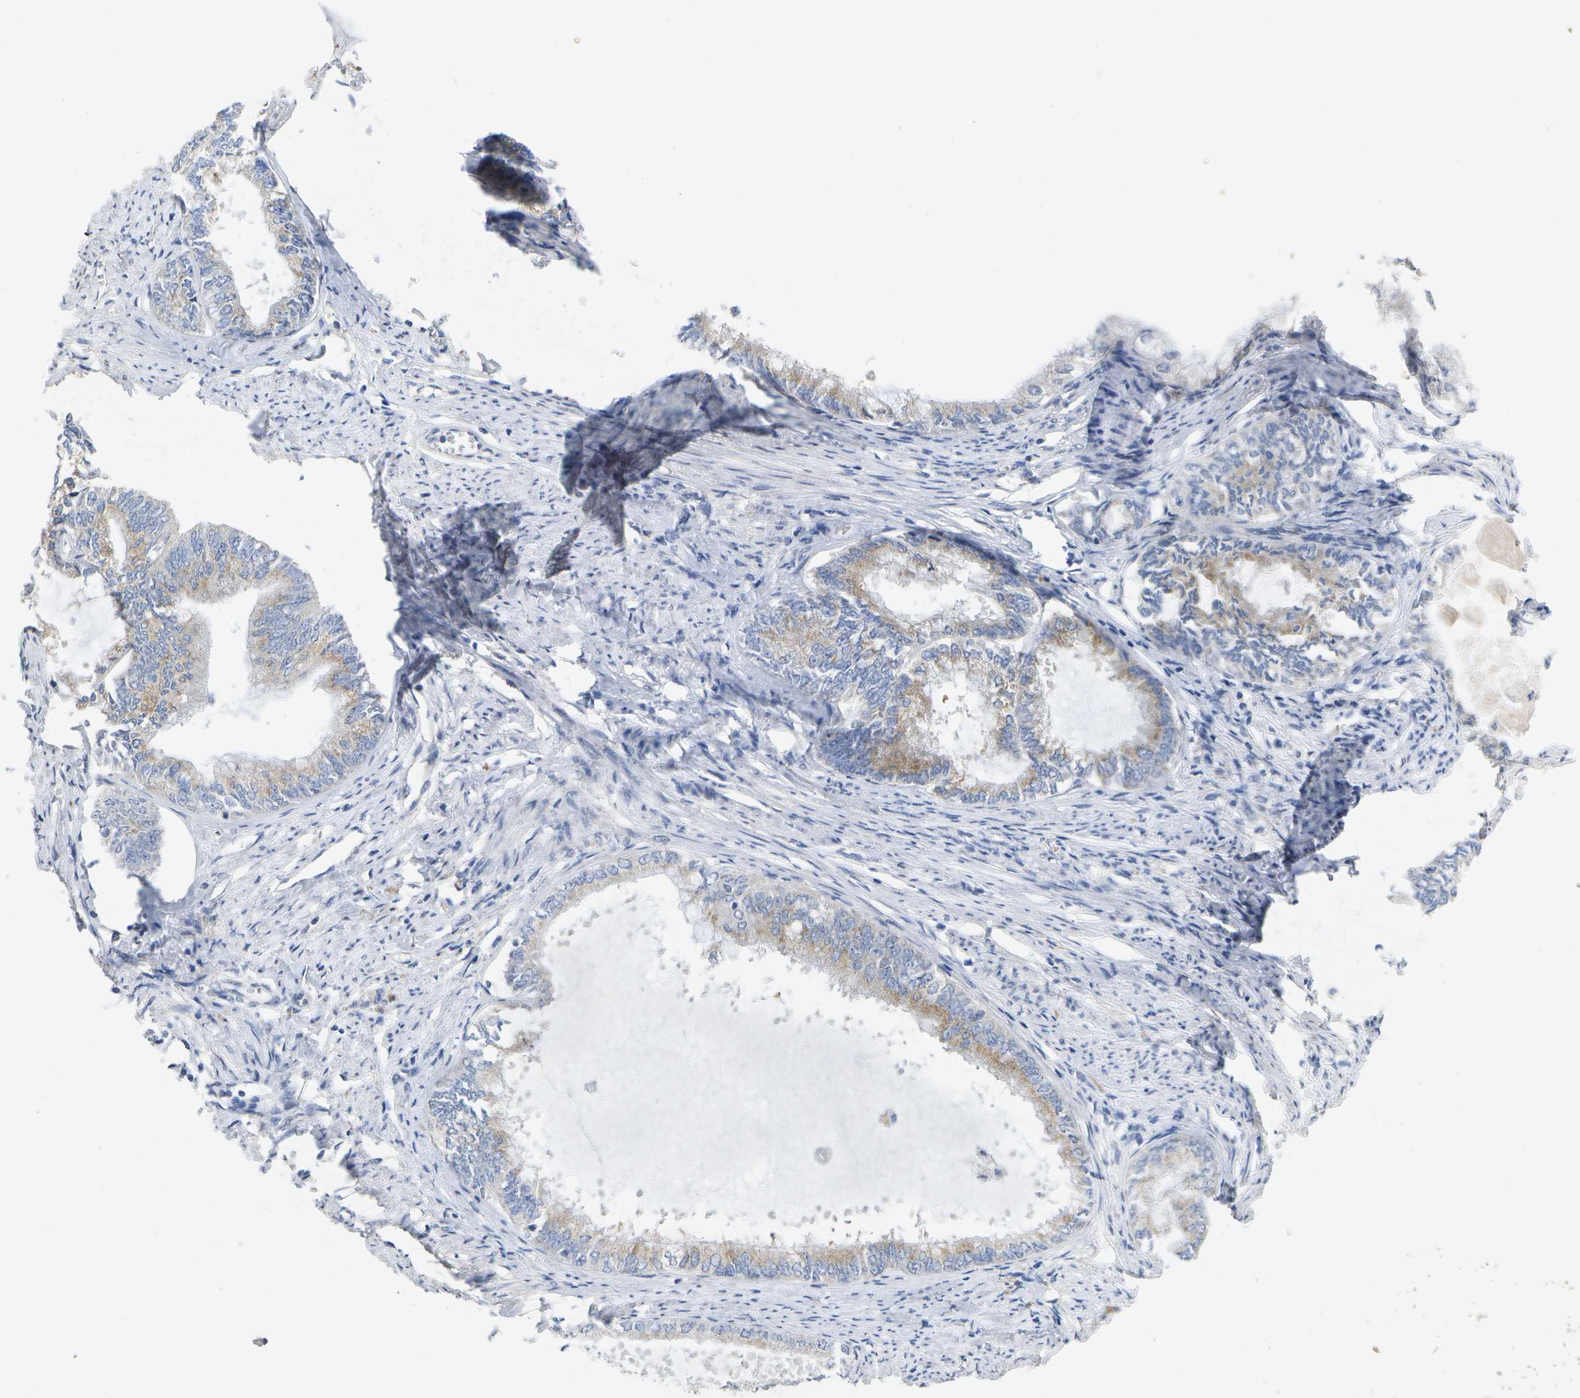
{"staining": {"intensity": "weak", "quantity": "25%-75%", "location": "cytoplasmic/membranous"}, "tissue": "endometrial cancer", "cell_type": "Tumor cells", "image_type": "cancer", "snomed": [{"axis": "morphology", "description": "Adenocarcinoma, NOS"}, {"axis": "topography", "description": "Endometrium"}], "caption": "DAB immunohistochemical staining of endometrial cancer shows weak cytoplasmic/membranous protein positivity in about 25%-75% of tumor cells.", "gene": "KDELR1", "patient": {"sex": "female", "age": 86}}